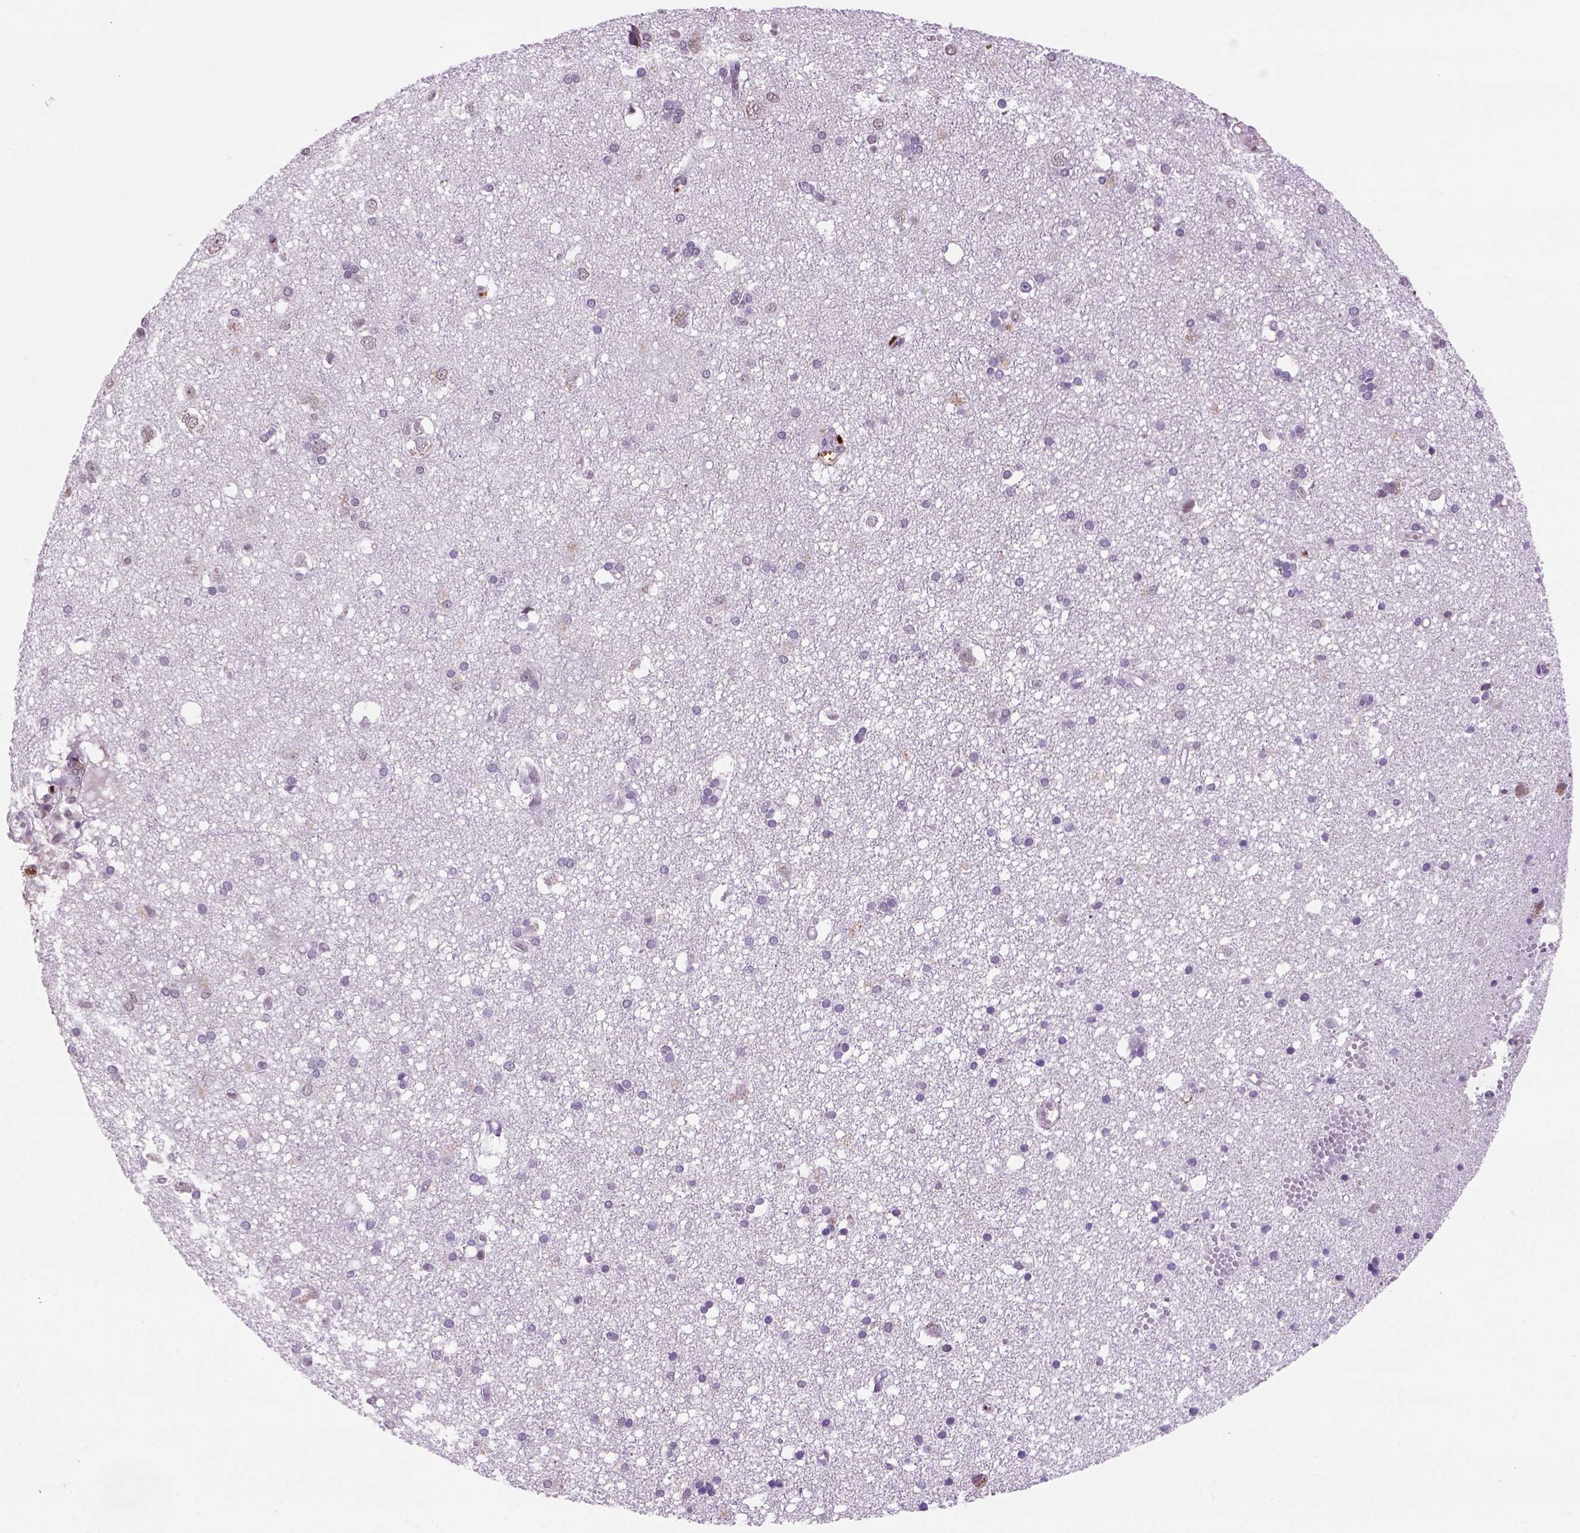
{"staining": {"intensity": "moderate", "quantity": ">75%", "location": "nuclear"}, "tissue": "cerebral cortex", "cell_type": "Endothelial cells", "image_type": "normal", "snomed": [{"axis": "morphology", "description": "Normal tissue, NOS"}, {"axis": "morphology", "description": "Glioma, malignant, High grade"}, {"axis": "topography", "description": "Cerebral cortex"}], "caption": "DAB (3,3'-diaminobenzidine) immunohistochemical staining of benign cerebral cortex demonstrates moderate nuclear protein positivity in about >75% of endothelial cells.", "gene": "NSMCE2", "patient": {"sex": "male", "age": 71}}